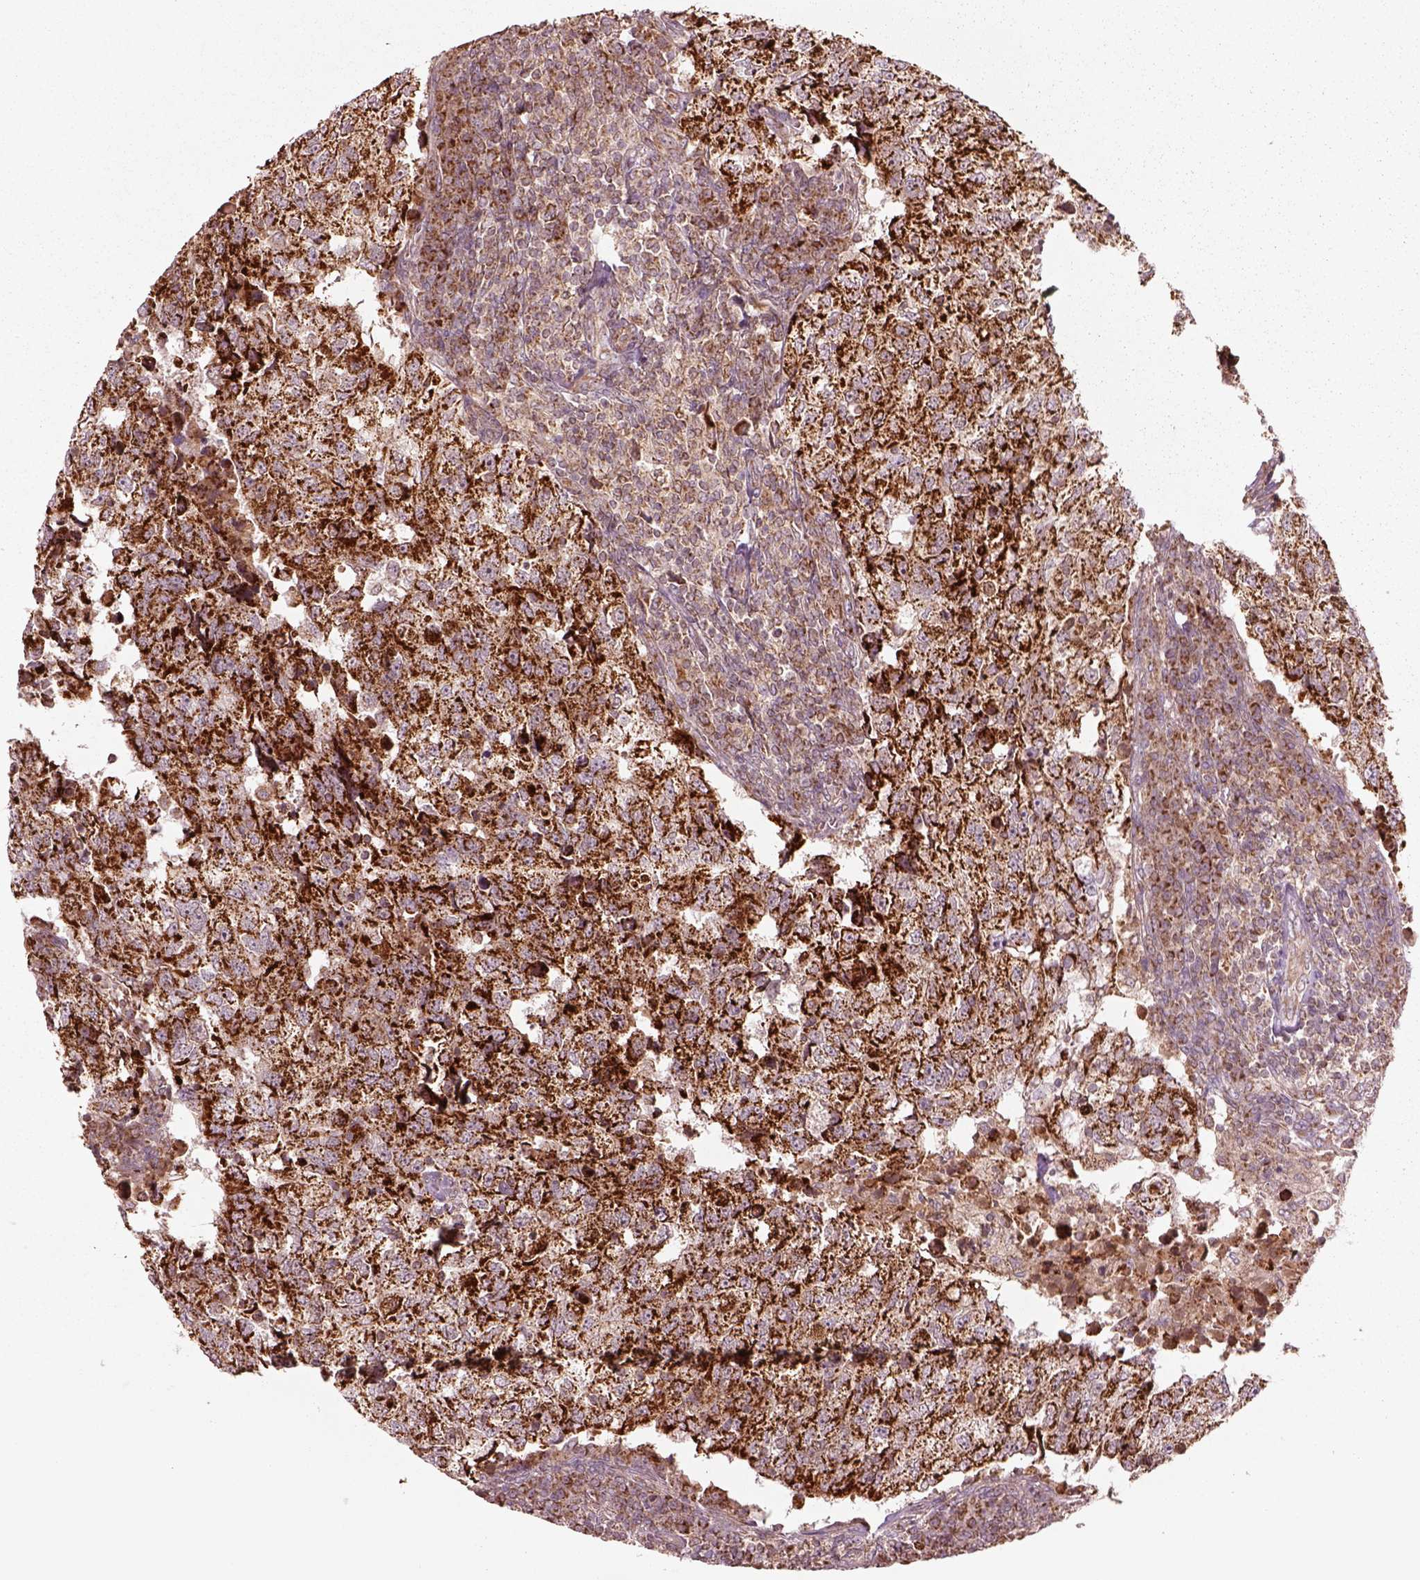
{"staining": {"intensity": "strong", "quantity": ">75%", "location": "cytoplasmic/membranous"}, "tissue": "breast cancer", "cell_type": "Tumor cells", "image_type": "cancer", "snomed": [{"axis": "morphology", "description": "Duct carcinoma"}, {"axis": "topography", "description": "Breast"}], "caption": "High-magnification brightfield microscopy of breast cancer (intraductal carcinoma) stained with DAB (3,3'-diaminobenzidine) (brown) and counterstained with hematoxylin (blue). tumor cells exhibit strong cytoplasmic/membranous staining is appreciated in approximately>75% of cells.", "gene": "SLC25A5", "patient": {"sex": "female", "age": 30}}